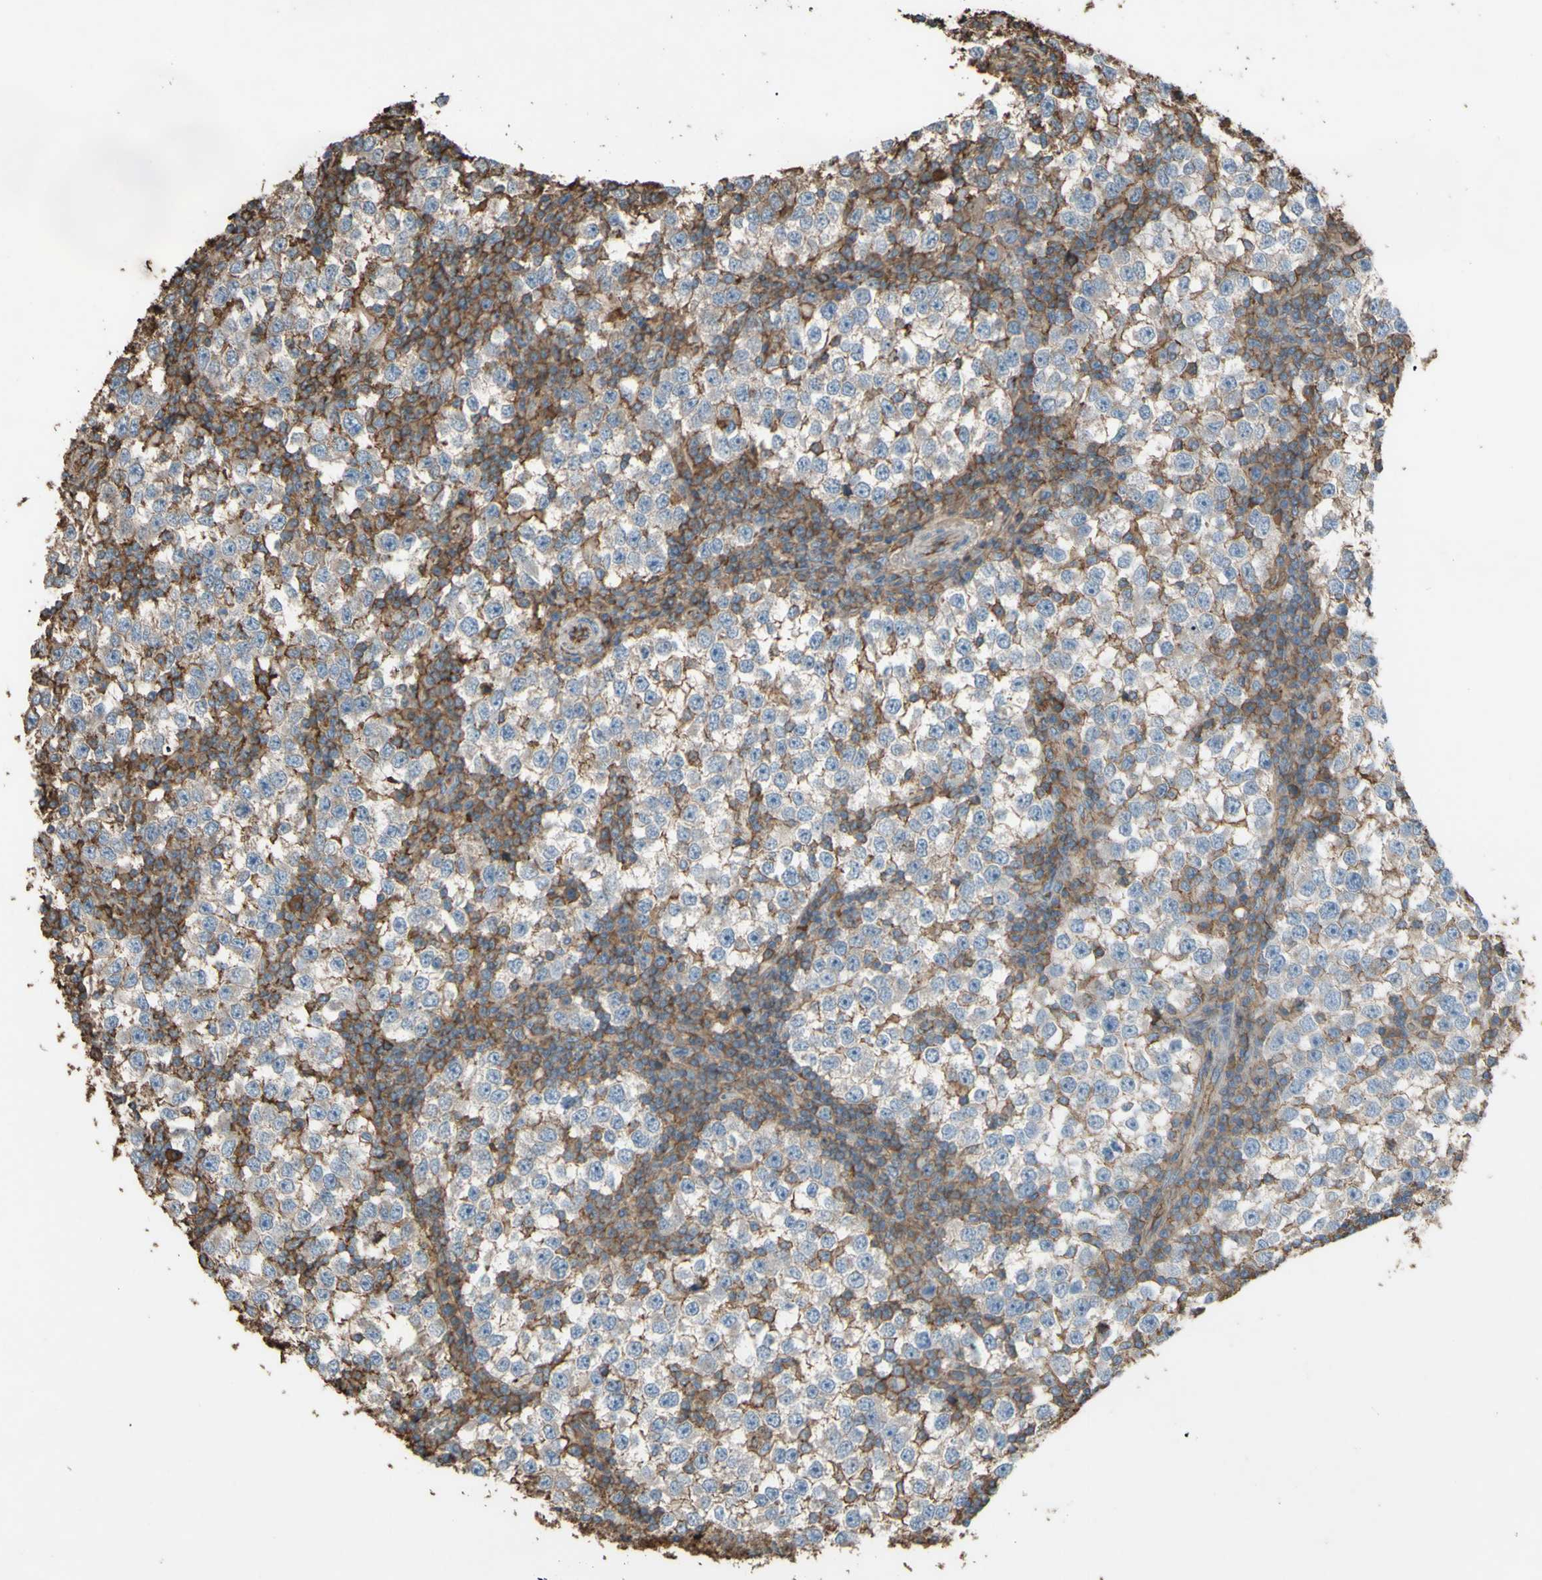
{"staining": {"intensity": "weak", "quantity": "<25%", "location": "cytoplasmic/membranous,nuclear"}, "tissue": "testis cancer", "cell_type": "Tumor cells", "image_type": "cancer", "snomed": [{"axis": "morphology", "description": "Seminoma, NOS"}, {"axis": "topography", "description": "Testis"}], "caption": "High power microscopy micrograph of an immunohistochemistry photomicrograph of seminoma (testis), revealing no significant staining in tumor cells.", "gene": "PTGDS", "patient": {"sex": "male", "age": 65}}